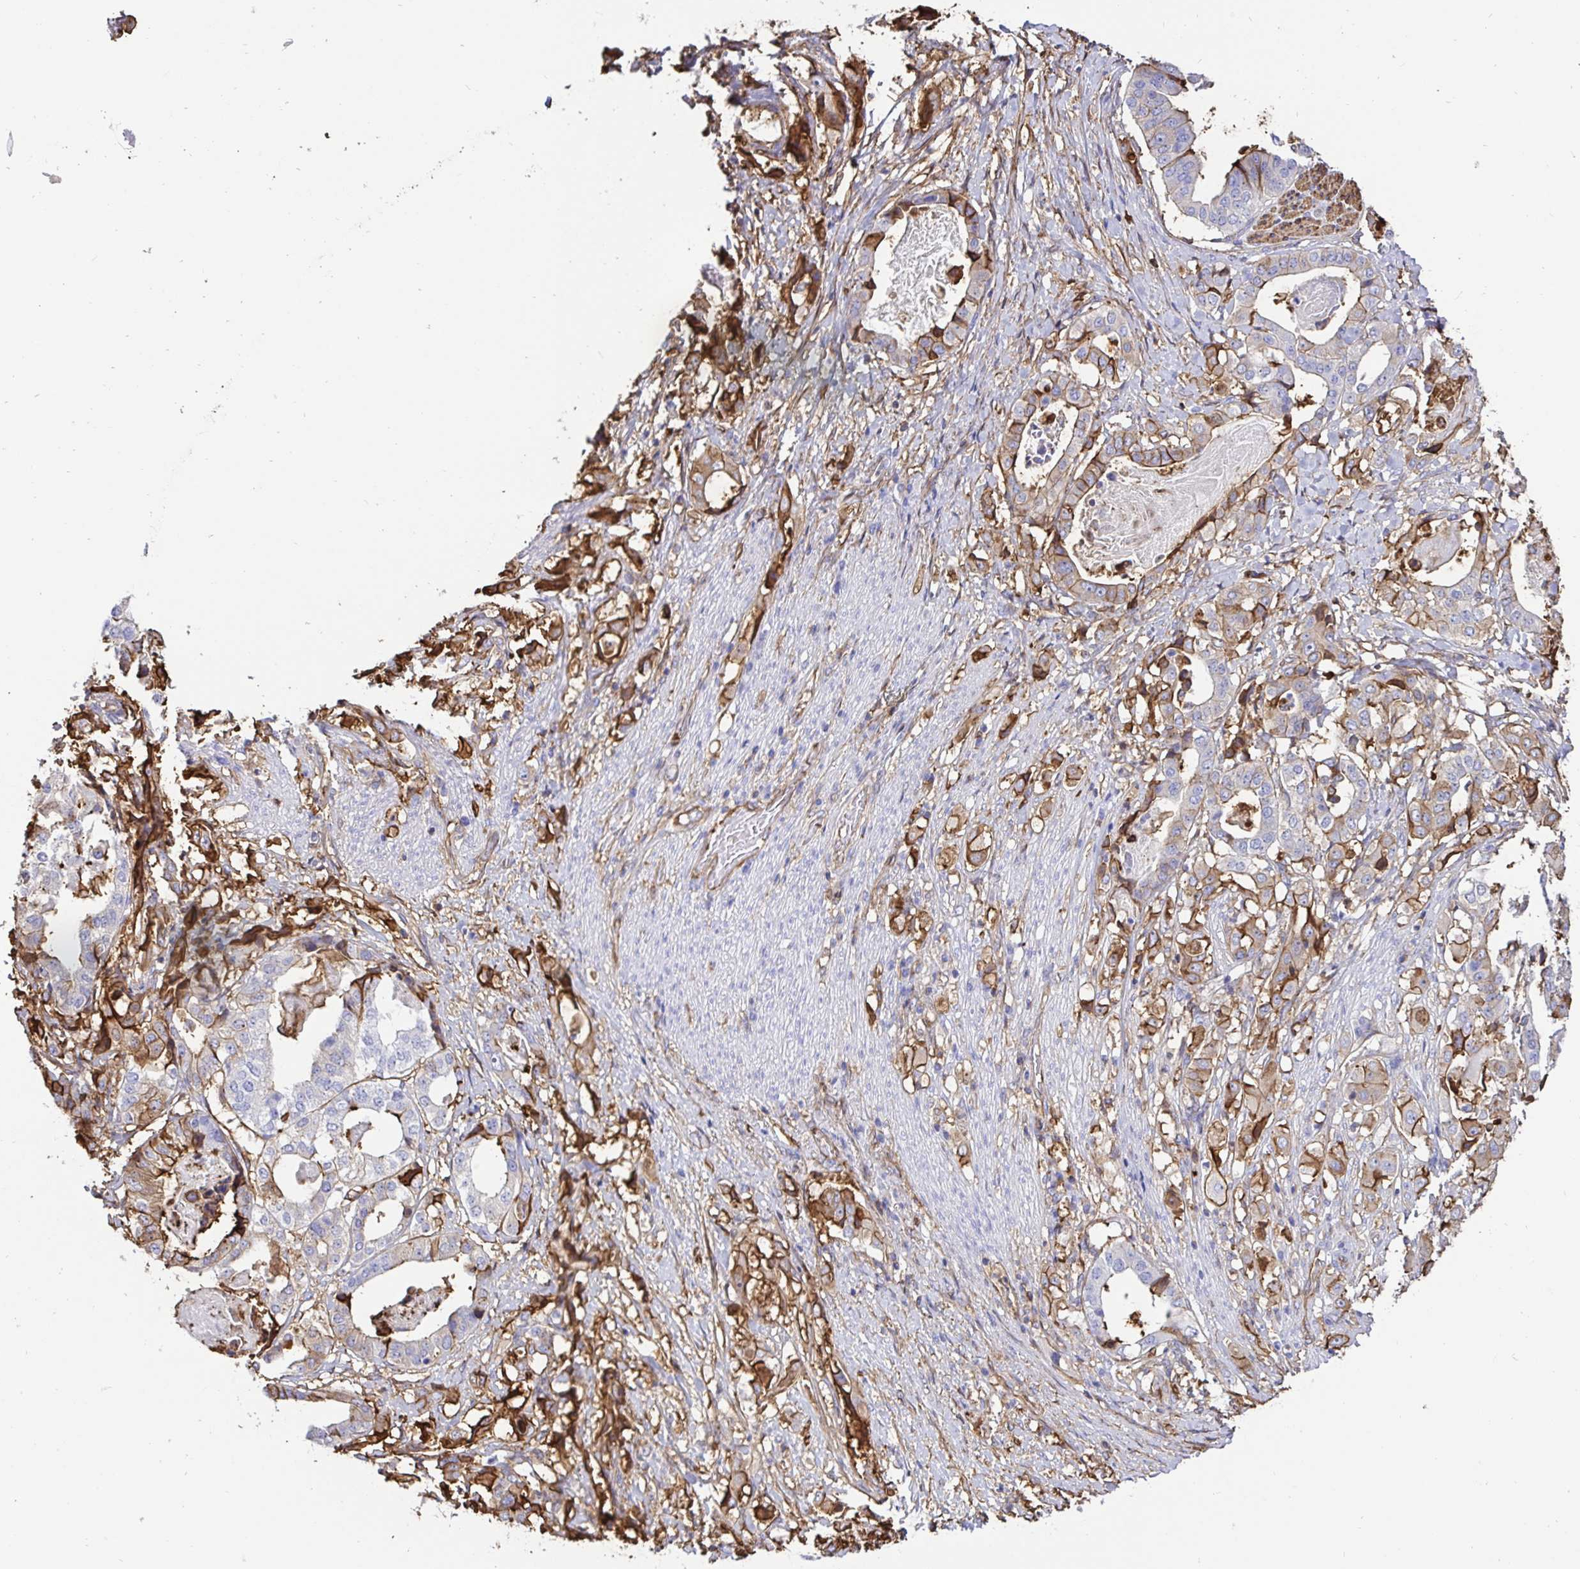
{"staining": {"intensity": "moderate", "quantity": ">75%", "location": "cytoplasmic/membranous"}, "tissue": "stomach cancer", "cell_type": "Tumor cells", "image_type": "cancer", "snomed": [{"axis": "morphology", "description": "Adenocarcinoma, NOS"}, {"axis": "topography", "description": "Stomach"}], "caption": "Moderate cytoplasmic/membranous protein expression is present in about >75% of tumor cells in stomach cancer (adenocarcinoma).", "gene": "ANXA2", "patient": {"sex": "male", "age": 48}}